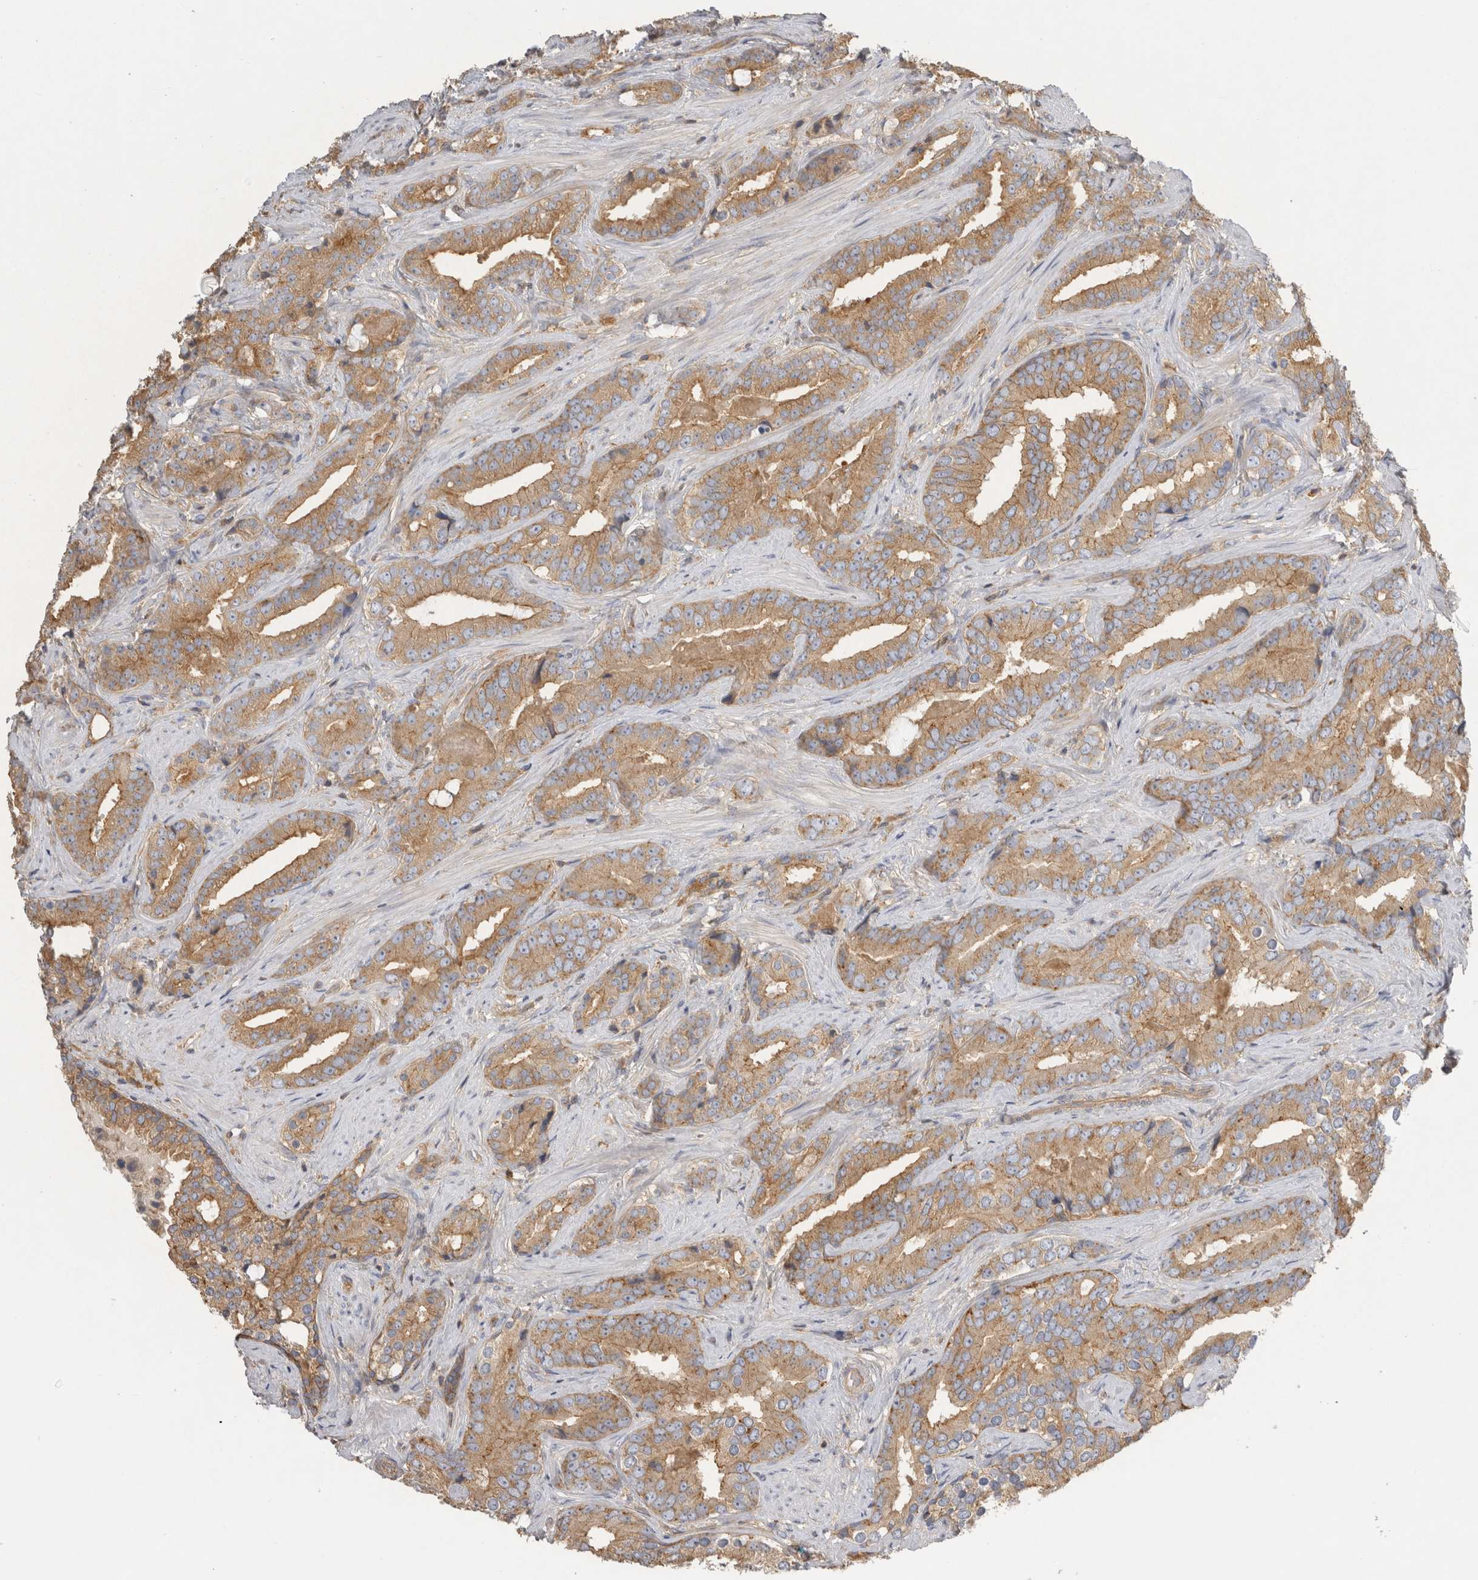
{"staining": {"intensity": "moderate", "quantity": ">75%", "location": "cytoplasmic/membranous"}, "tissue": "prostate cancer", "cell_type": "Tumor cells", "image_type": "cancer", "snomed": [{"axis": "morphology", "description": "Adenocarcinoma, Low grade"}, {"axis": "topography", "description": "Prostate"}], "caption": "Moderate cytoplasmic/membranous protein staining is present in approximately >75% of tumor cells in low-grade adenocarcinoma (prostate).", "gene": "CHMP6", "patient": {"sex": "male", "age": 67}}